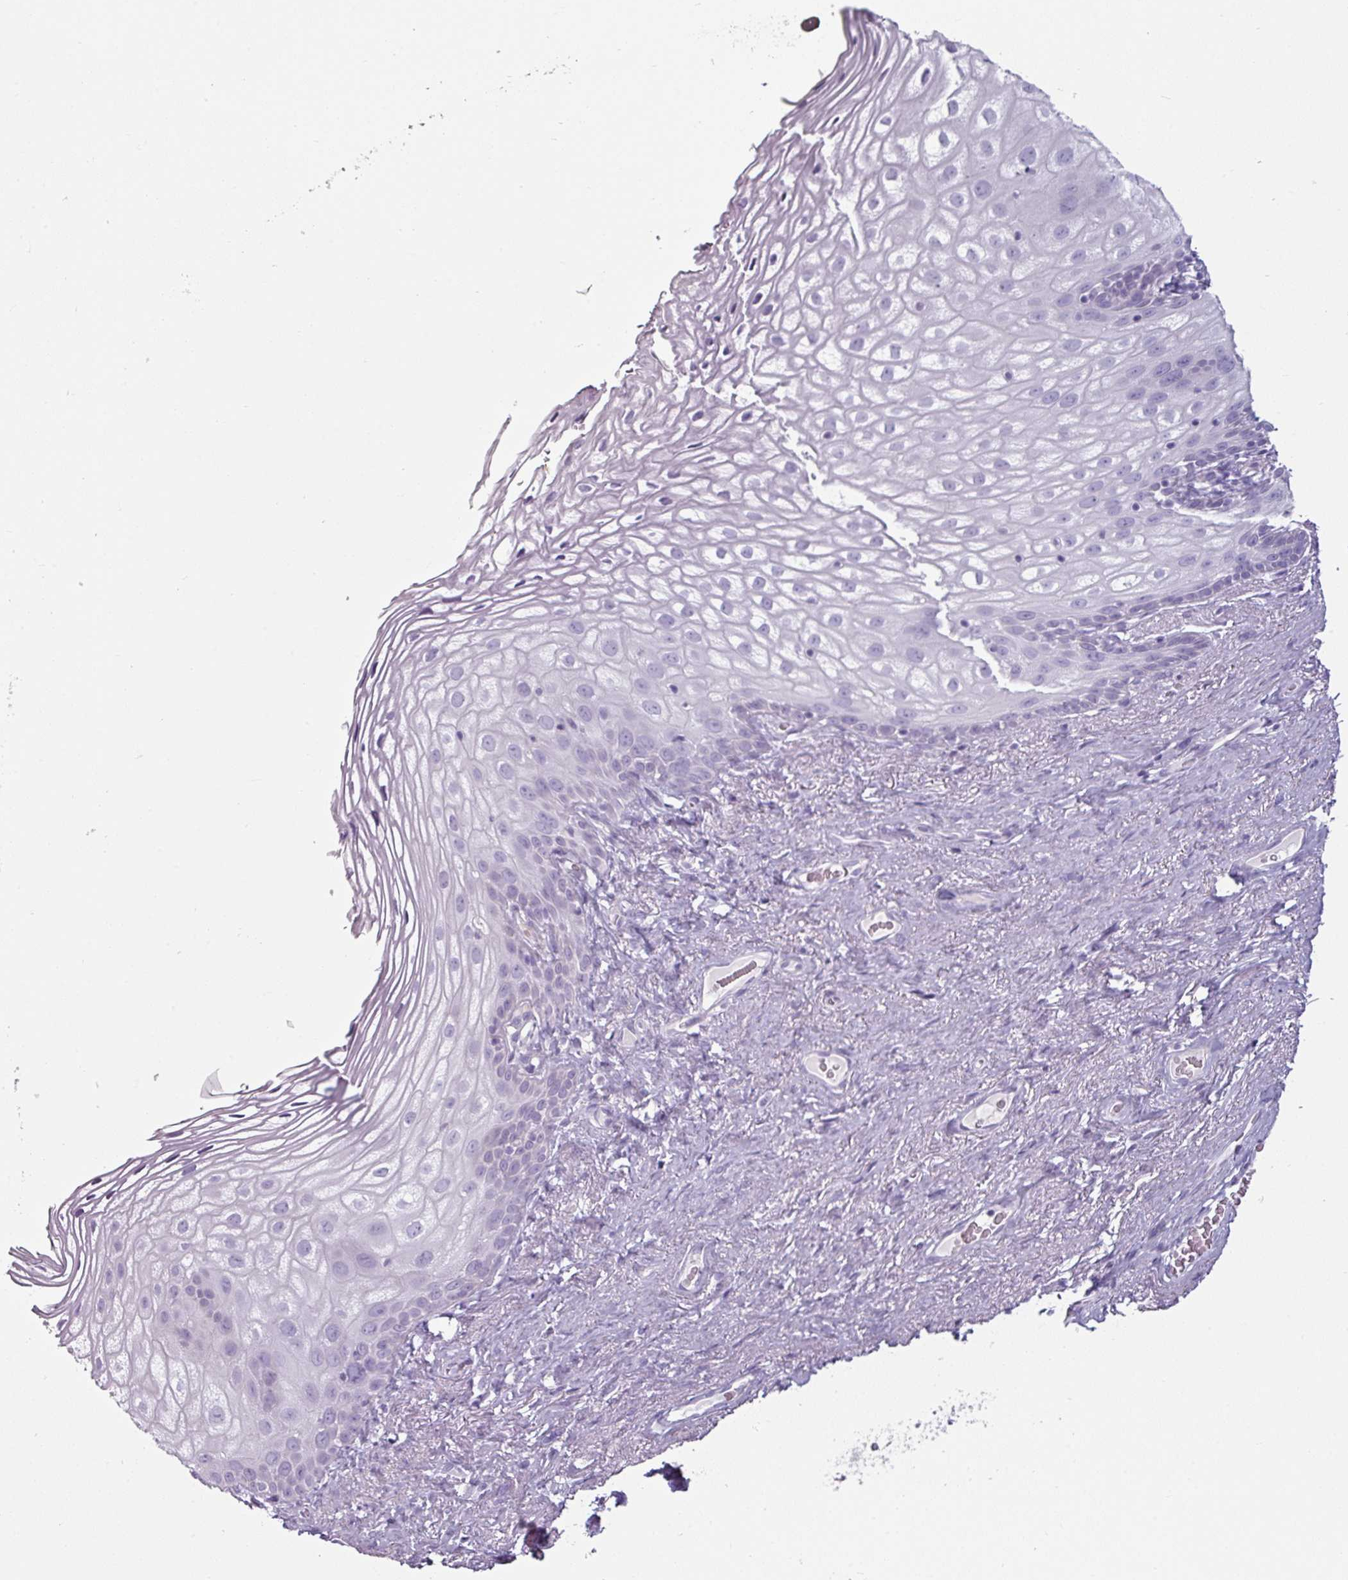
{"staining": {"intensity": "negative", "quantity": "none", "location": "none"}, "tissue": "vagina", "cell_type": "Squamous epithelial cells", "image_type": "normal", "snomed": [{"axis": "morphology", "description": "Normal tissue, NOS"}, {"axis": "topography", "description": "Vagina"}, {"axis": "topography", "description": "Peripheral nerve tissue"}], "caption": "Human vagina stained for a protein using immunohistochemistry (IHC) reveals no positivity in squamous epithelial cells.", "gene": "CLCA1", "patient": {"sex": "female", "age": 71}}